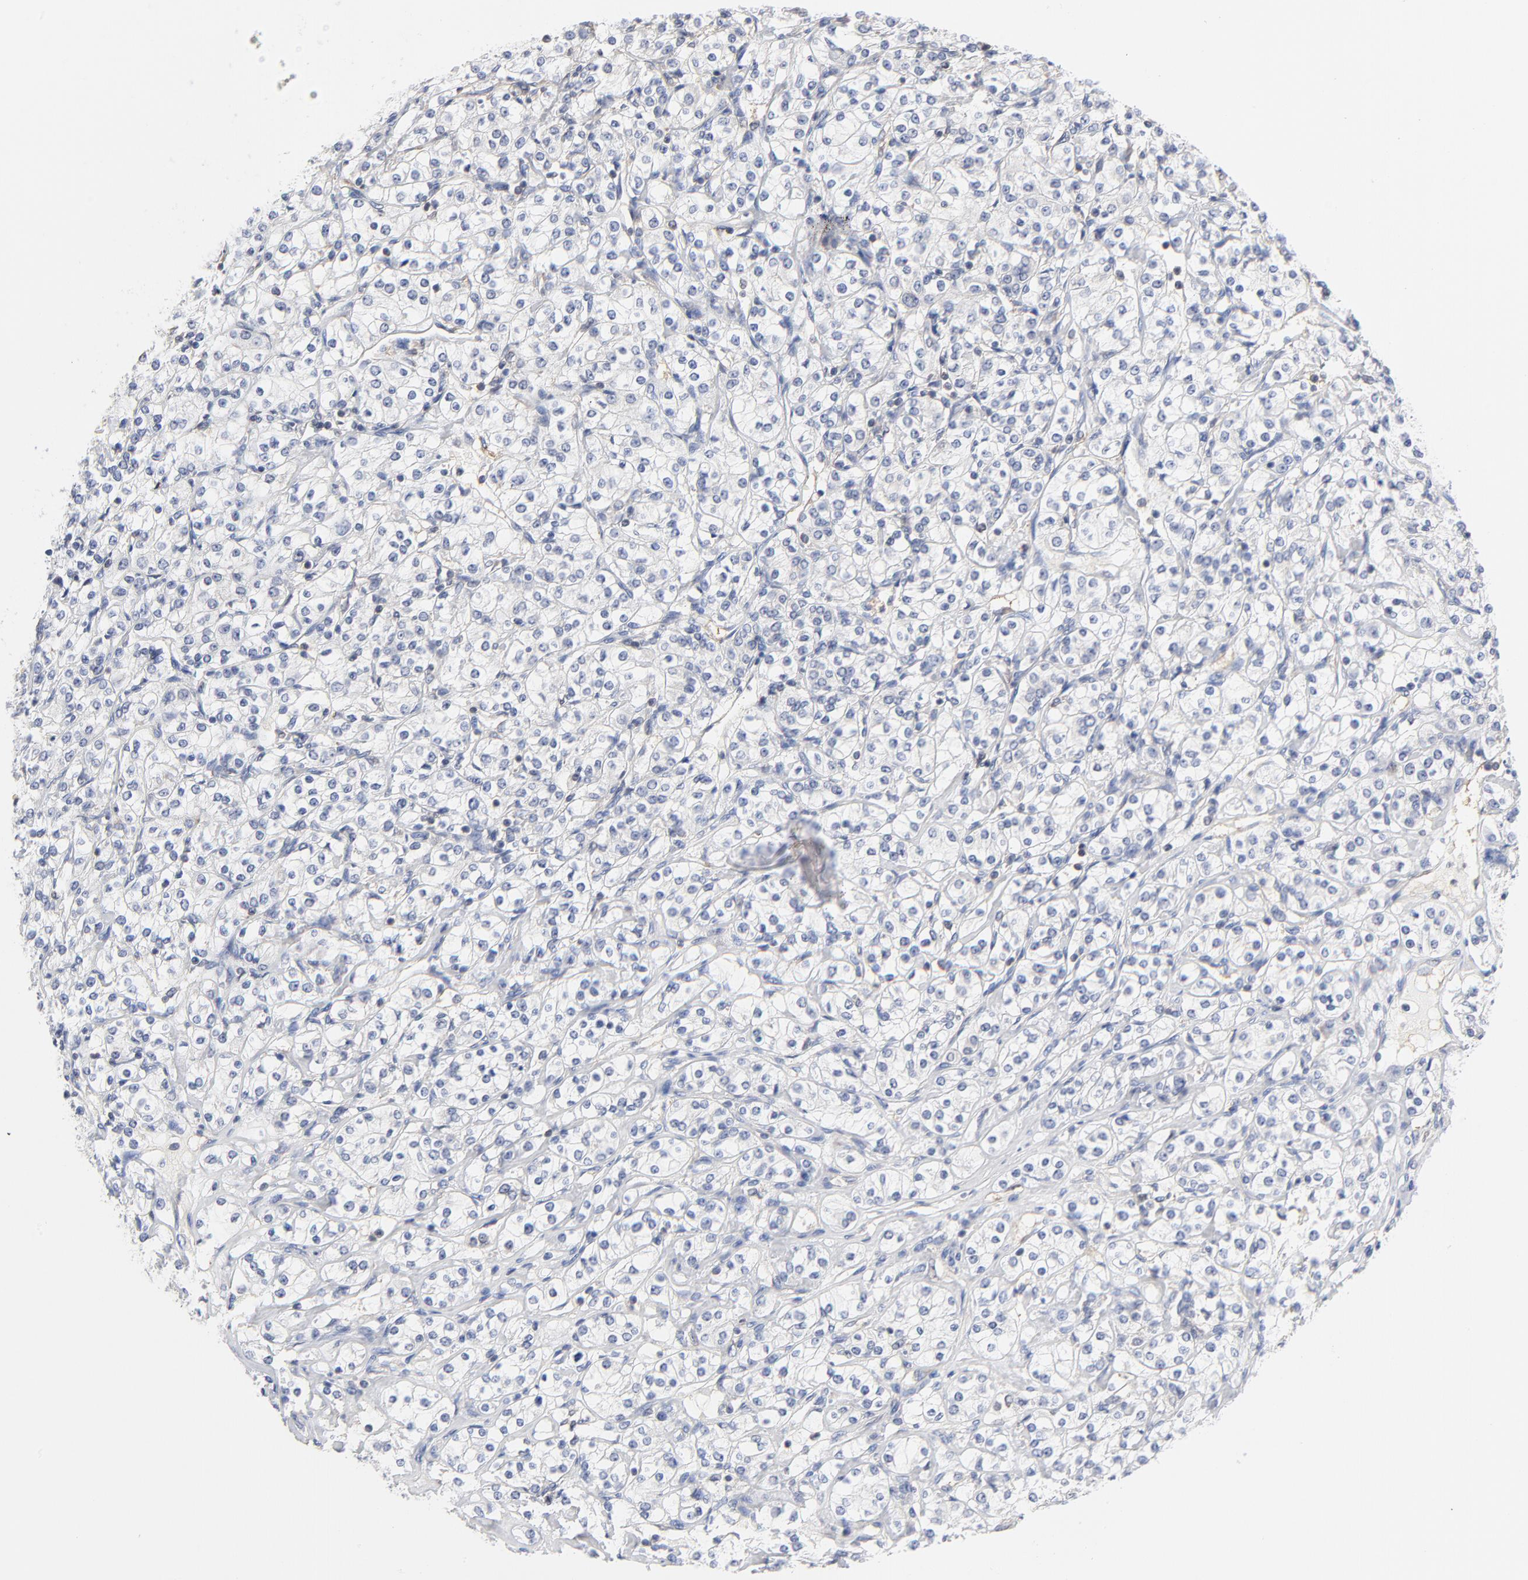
{"staining": {"intensity": "negative", "quantity": "none", "location": "none"}, "tissue": "renal cancer", "cell_type": "Tumor cells", "image_type": "cancer", "snomed": [{"axis": "morphology", "description": "Adenocarcinoma, NOS"}, {"axis": "topography", "description": "Kidney"}], "caption": "Histopathology image shows no significant protein expression in tumor cells of renal cancer.", "gene": "CAB39L", "patient": {"sex": "male", "age": 77}}